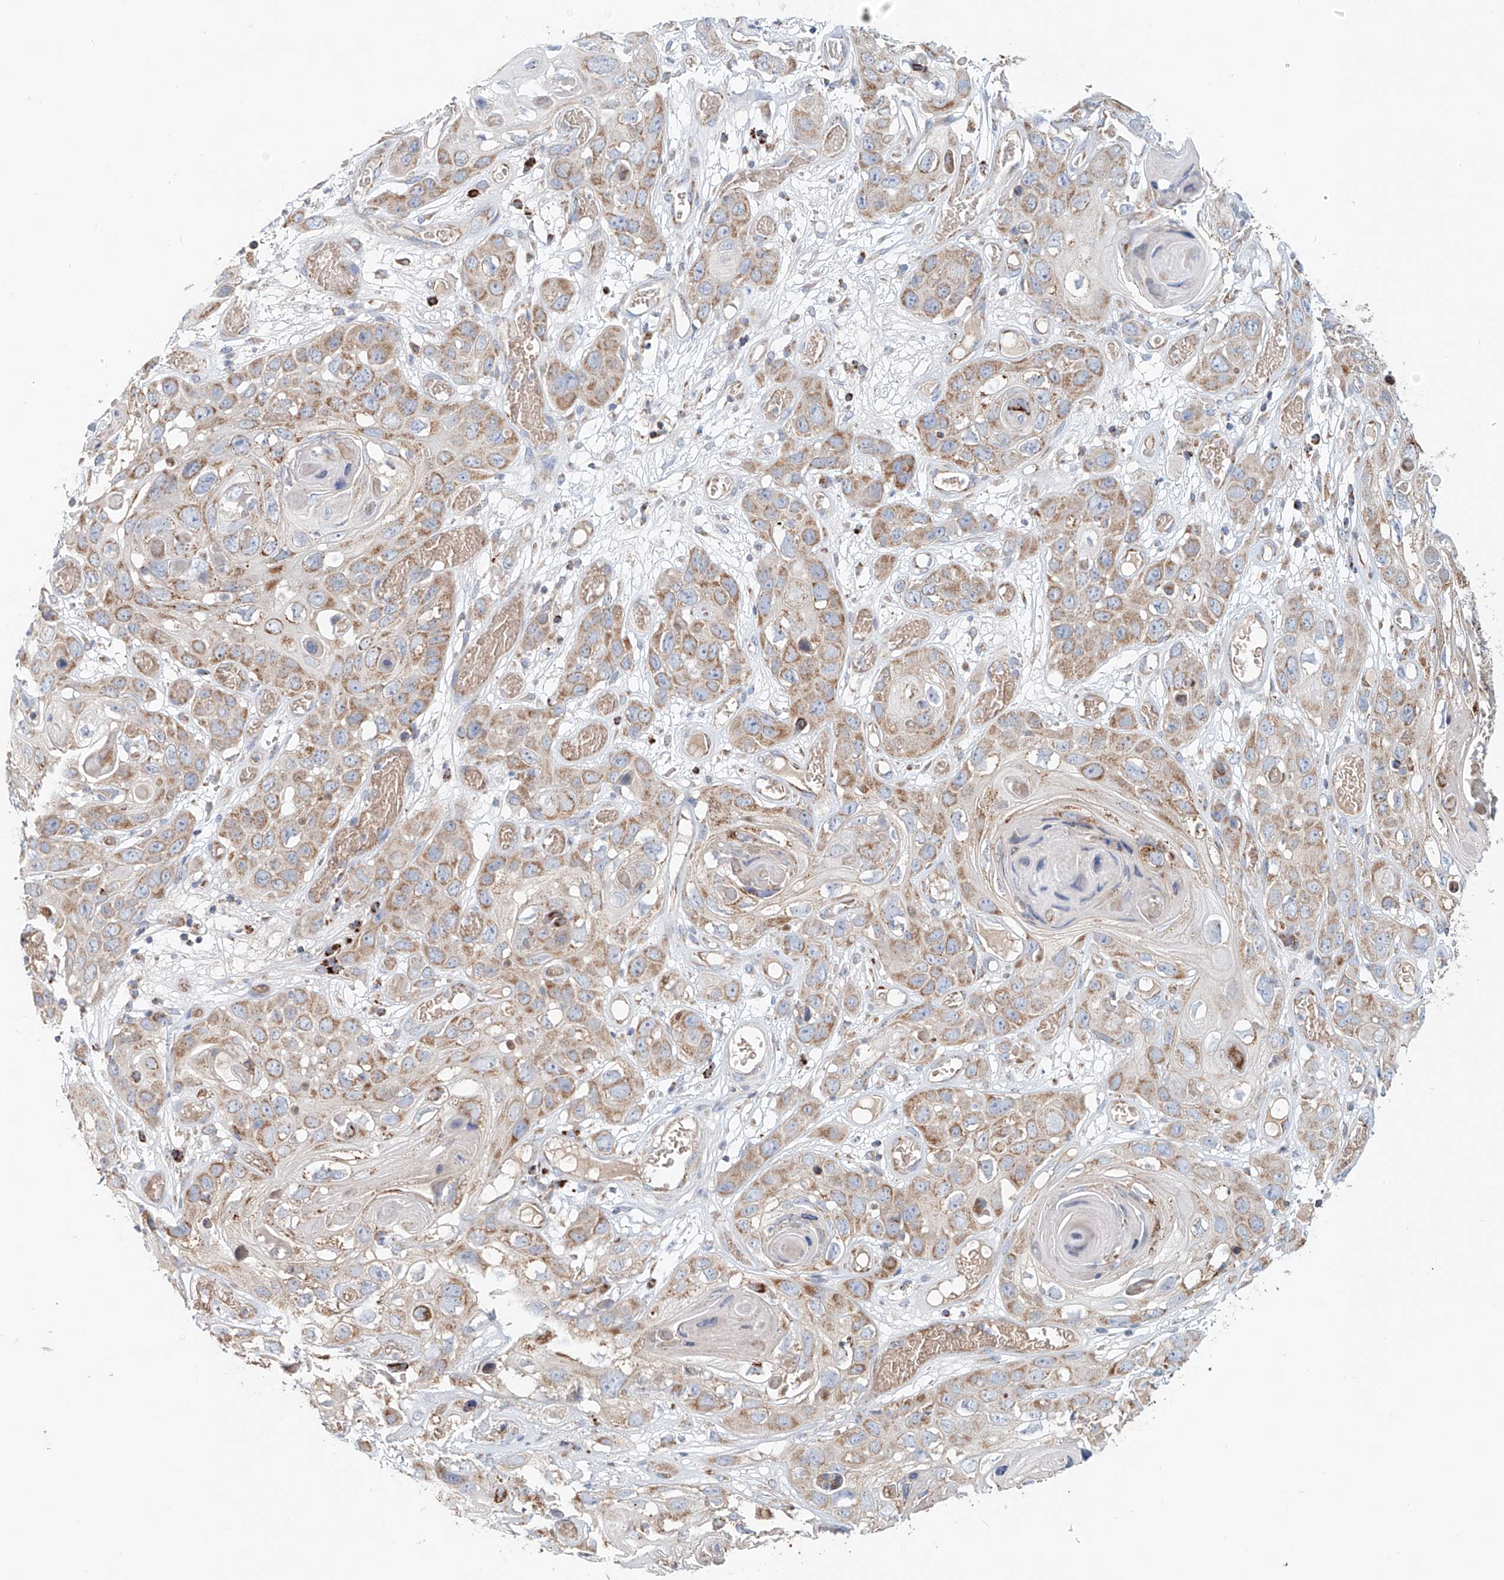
{"staining": {"intensity": "weak", "quantity": ">75%", "location": "cytoplasmic/membranous"}, "tissue": "skin cancer", "cell_type": "Tumor cells", "image_type": "cancer", "snomed": [{"axis": "morphology", "description": "Squamous cell carcinoma, NOS"}, {"axis": "topography", "description": "Skin"}], "caption": "DAB immunohistochemical staining of human squamous cell carcinoma (skin) demonstrates weak cytoplasmic/membranous protein expression in approximately >75% of tumor cells.", "gene": "CARD10", "patient": {"sex": "male", "age": 55}}